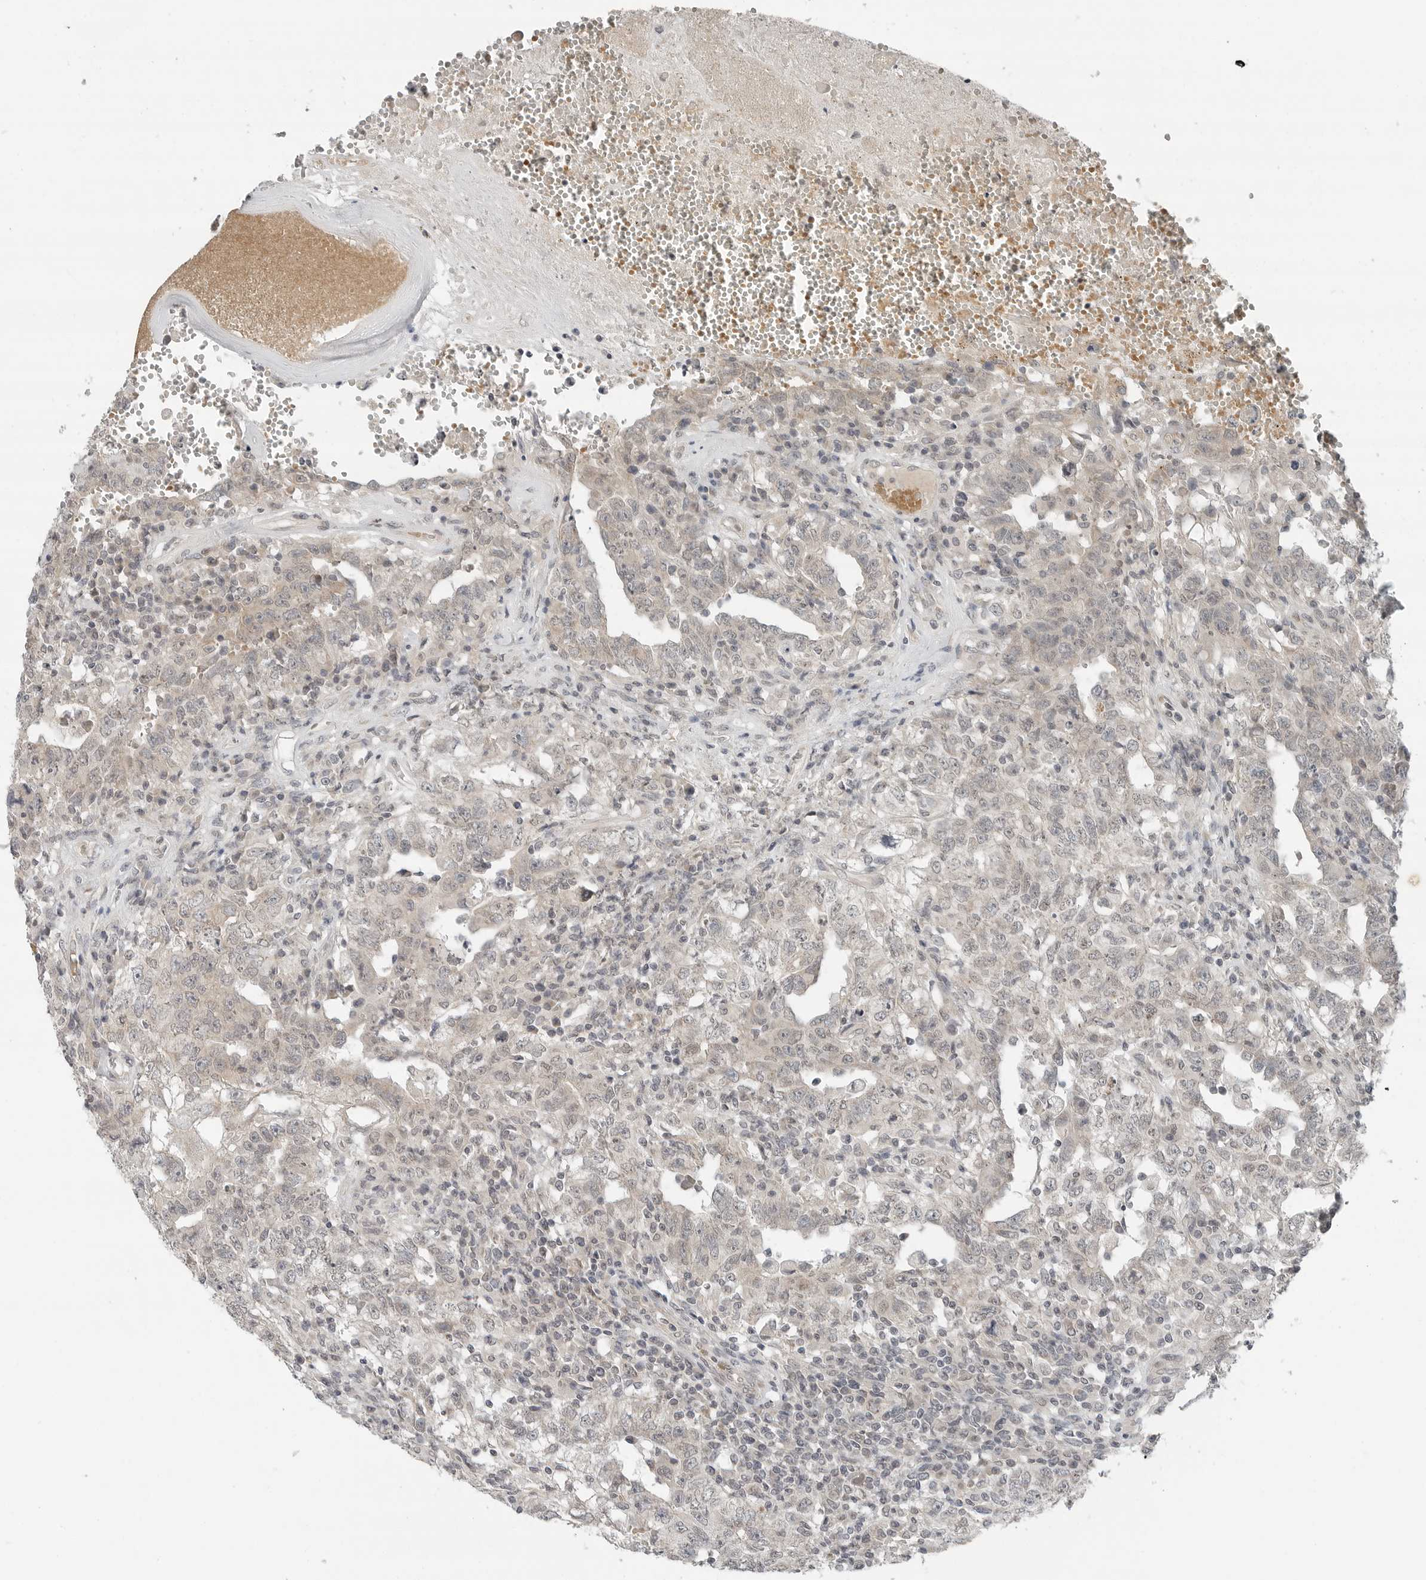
{"staining": {"intensity": "negative", "quantity": "none", "location": "none"}, "tissue": "testis cancer", "cell_type": "Tumor cells", "image_type": "cancer", "snomed": [{"axis": "morphology", "description": "Carcinoma, Embryonal, NOS"}, {"axis": "topography", "description": "Testis"}], "caption": "Testis cancer was stained to show a protein in brown. There is no significant positivity in tumor cells.", "gene": "FCRLB", "patient": {"sex": "male", "age": 26}}